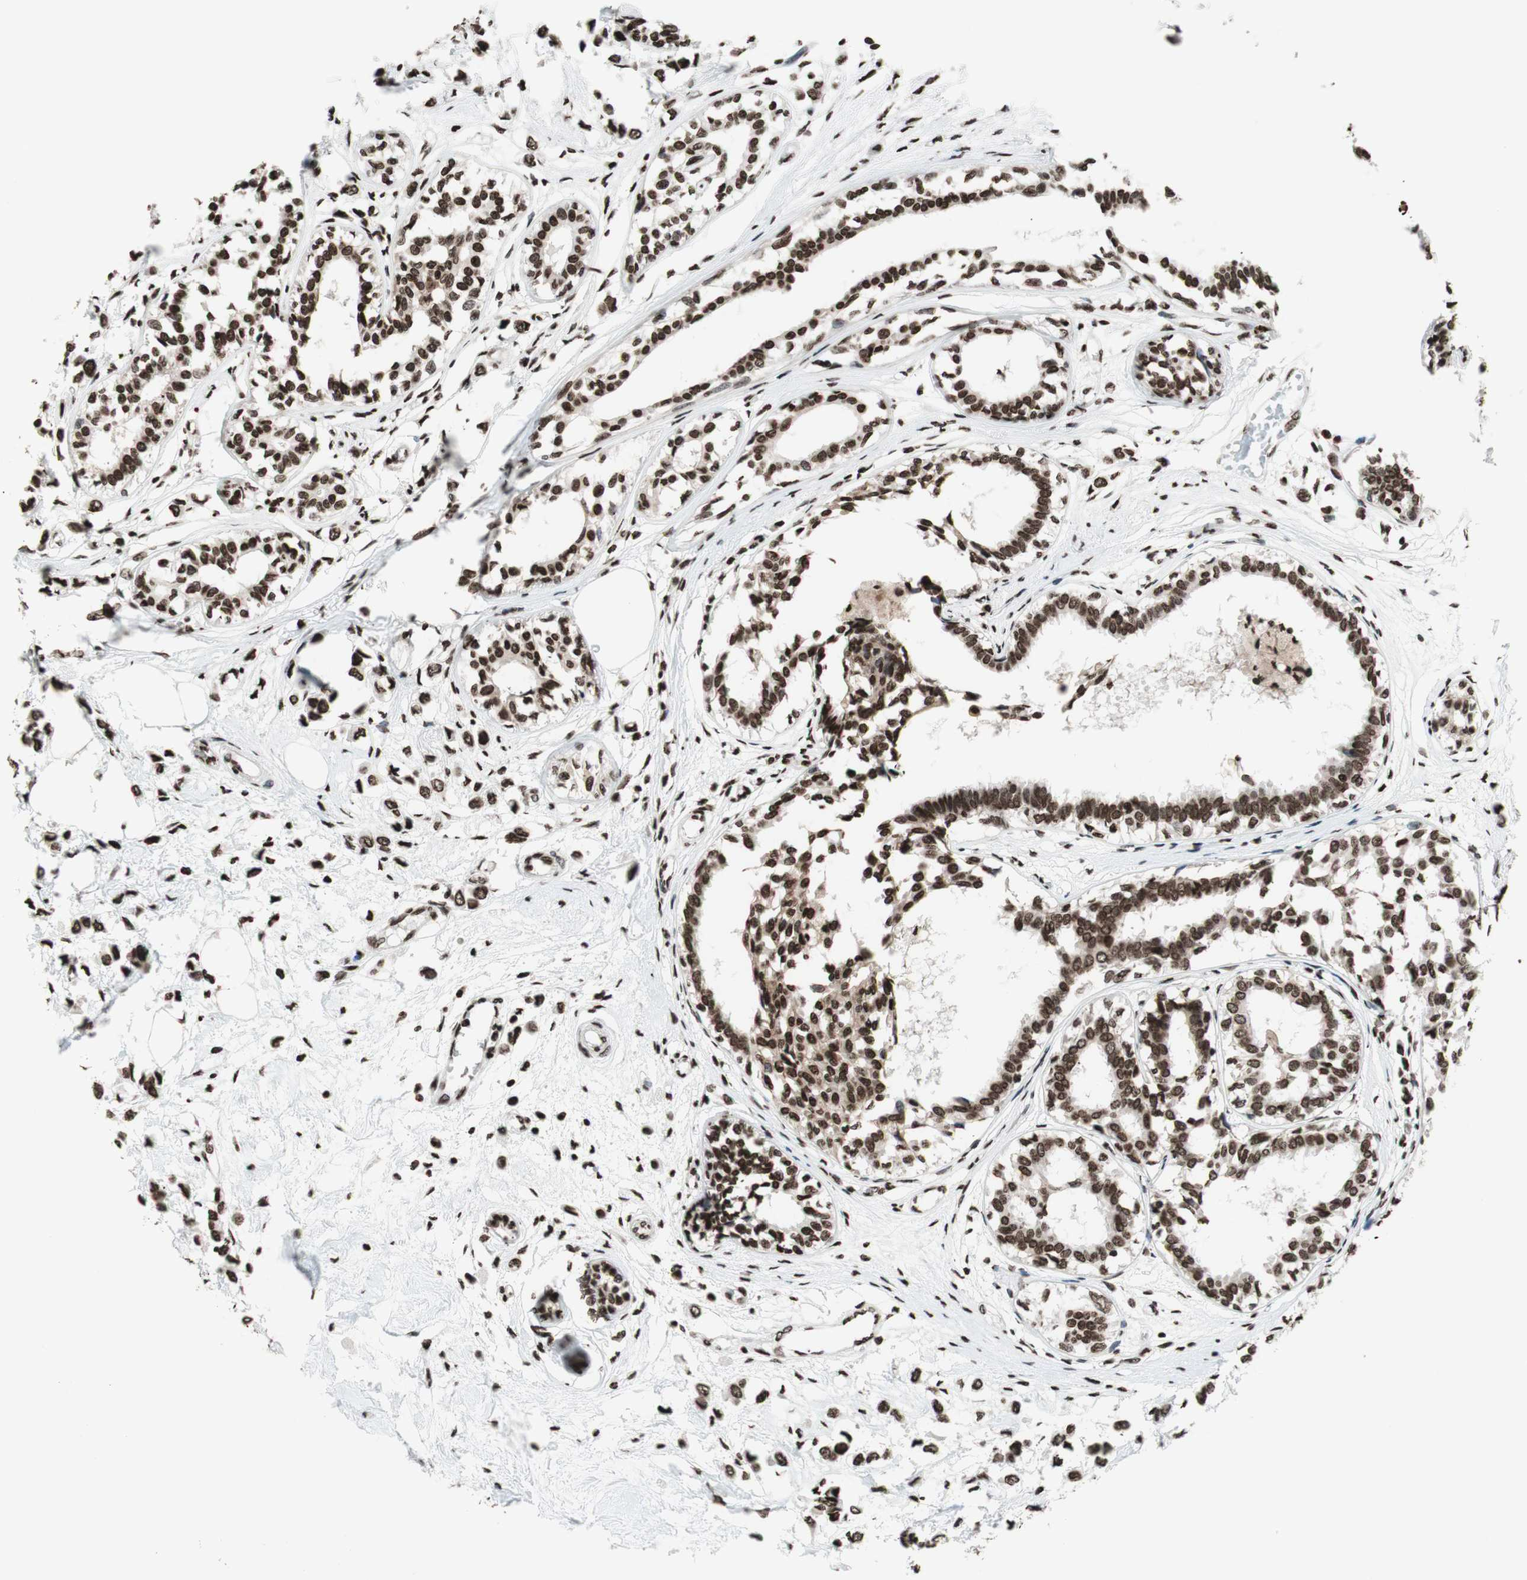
{"staining": {"intensity": "strong", "quantity": ">75%", "location": "nuclear"}, "tissue": "breast cancer", "cell_type": "Tumor cells", "image_type": "cancer", "snomed": [{"axis": "morphology", "description": "Lobular carcinoma"}, {"axis": "topography", "description": "Breast"}], "caption": "Brown immunohistochemical staining in breast lobular carcinoma displays strong nuclear expression in about >75% of tumor cells. The staining was performed using DAB, with brown indicating positive protein expression. Nuclei are stained blue with hematoxylin.", "gene": "NCOA3", "patient": {"sex": "female", "age": 51}}